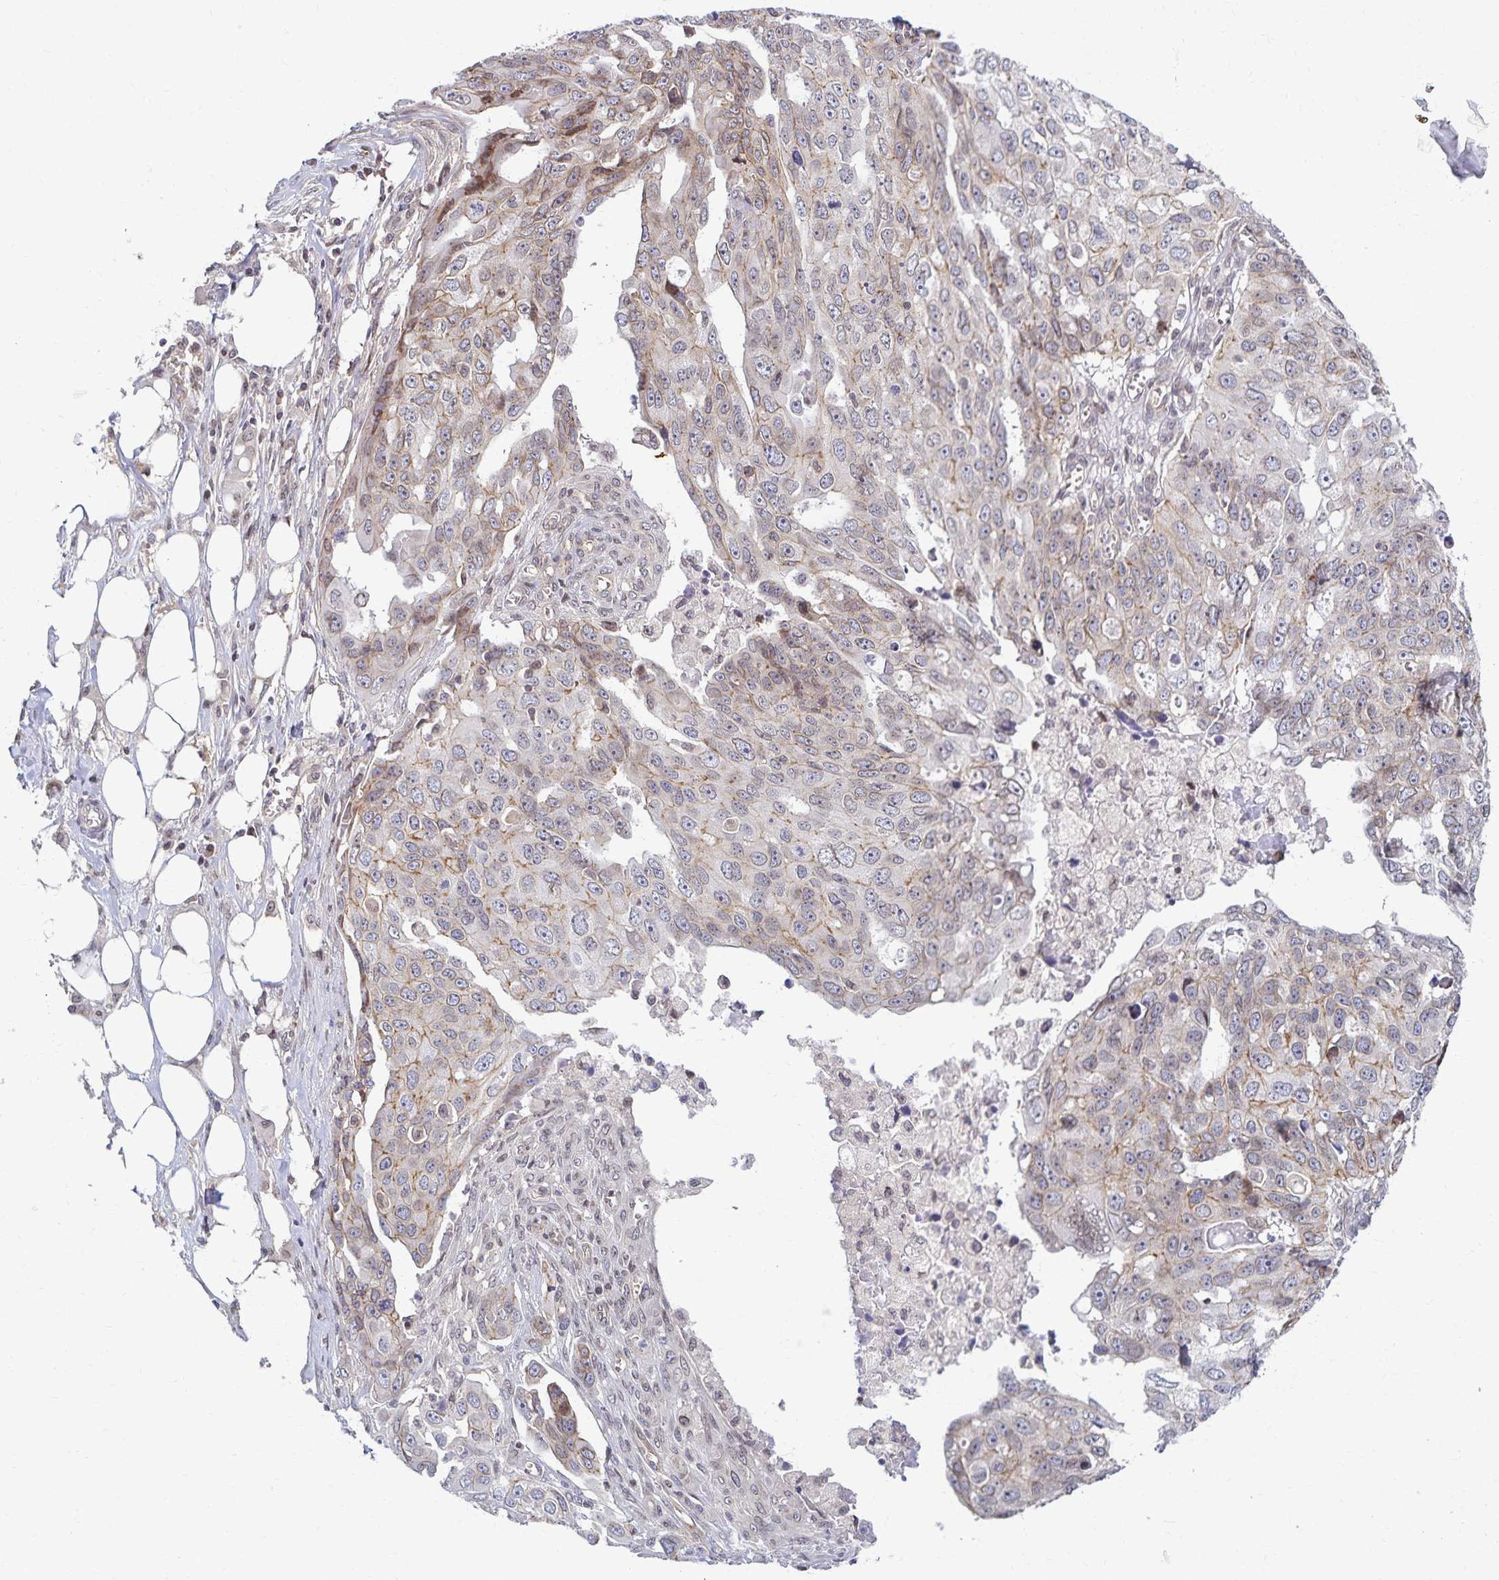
{"staining": {"intensity": "weak", "quantity": "25%-75%", "location": "cytoplasmic/membranous"}, "tissue": "ovarian cancer", "cell_type": "Tumor cells", "image_type": "cancer", "snomed": [{"axis": "morphology", "description": "Carcinoma, endometroid"}, {"axis": "topography", "description": "Ovary"}], "caption": "IHC staining of ovarian cancer, which shows low levels of weak cytoplasmic/membranous expression in about 25%-75% of tumor cells indicating weak cytoplasmic/membranous protein expression. The staining was performed using DAB (3,3'-diaminobenzidine) (brown) for protein detection and nuclei were counterstained in hematoxylin (blue).", "gene": "RAB9B", "patient": {"sex": "female", "age": 70}}